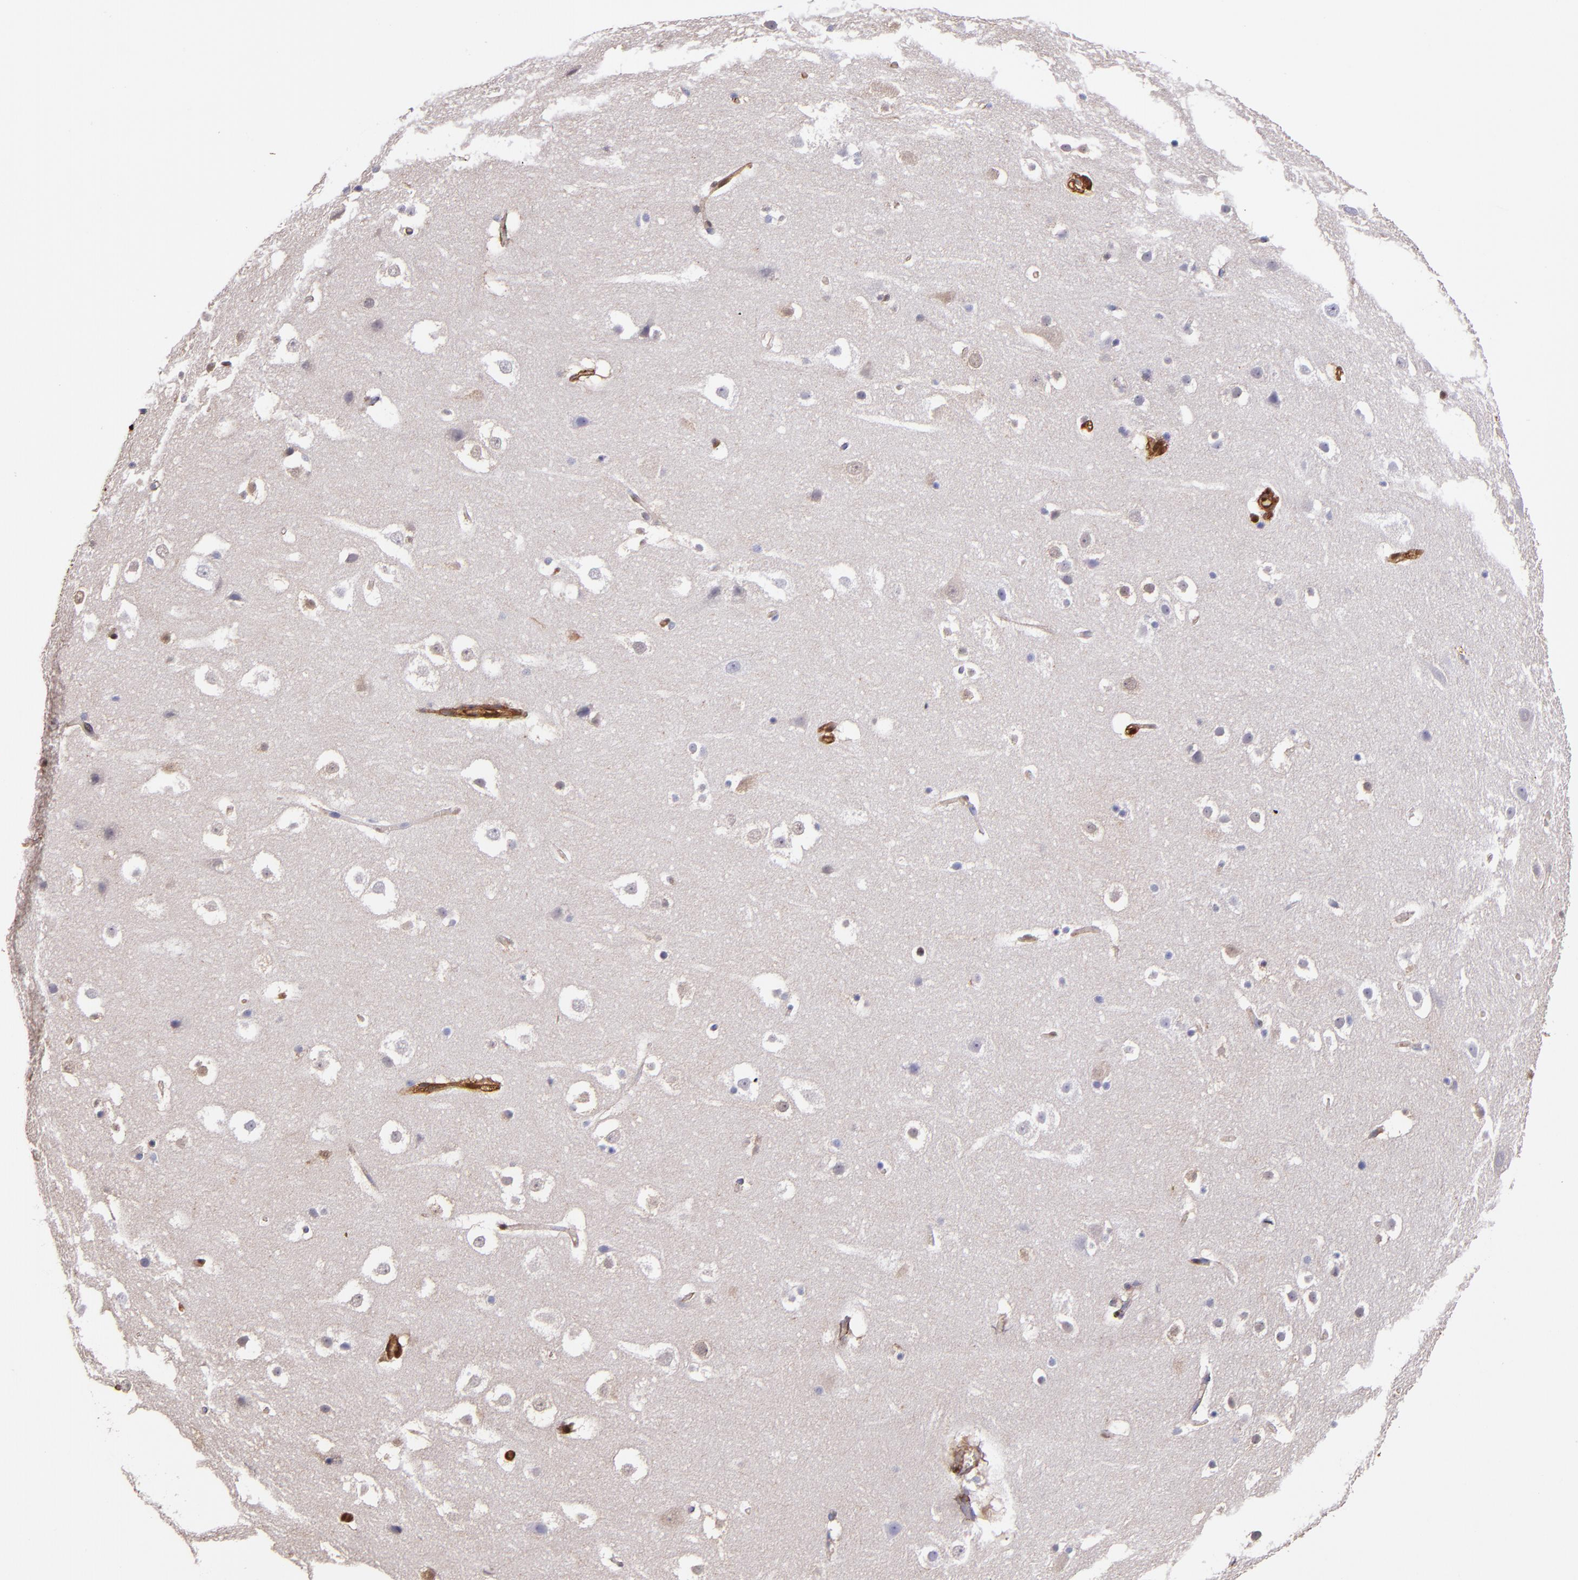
{"staining": {"intensity": "moderate", "quantity": "<25%", "location": "cytoplasmic/membranous"}, "tissue": "hippocampus", "cell_type": "Glial cells", "image_type": "normal", "snomed": [{"axis": "morphology", "description": "Normal tissue, NOS"}, {"axis": "topography", "description": "Hippocampus"}], "caption": "A high-resolution histopathology image shows immunohistochemistry (IHC) staining of benign hippocampus, which shows moderate cytoplasmic/membranous positivity in about <25% of glial cells. Nuclei are stained in blue.", "gene": "S100A6", "patient": {"sex": "male", "age": 45}}